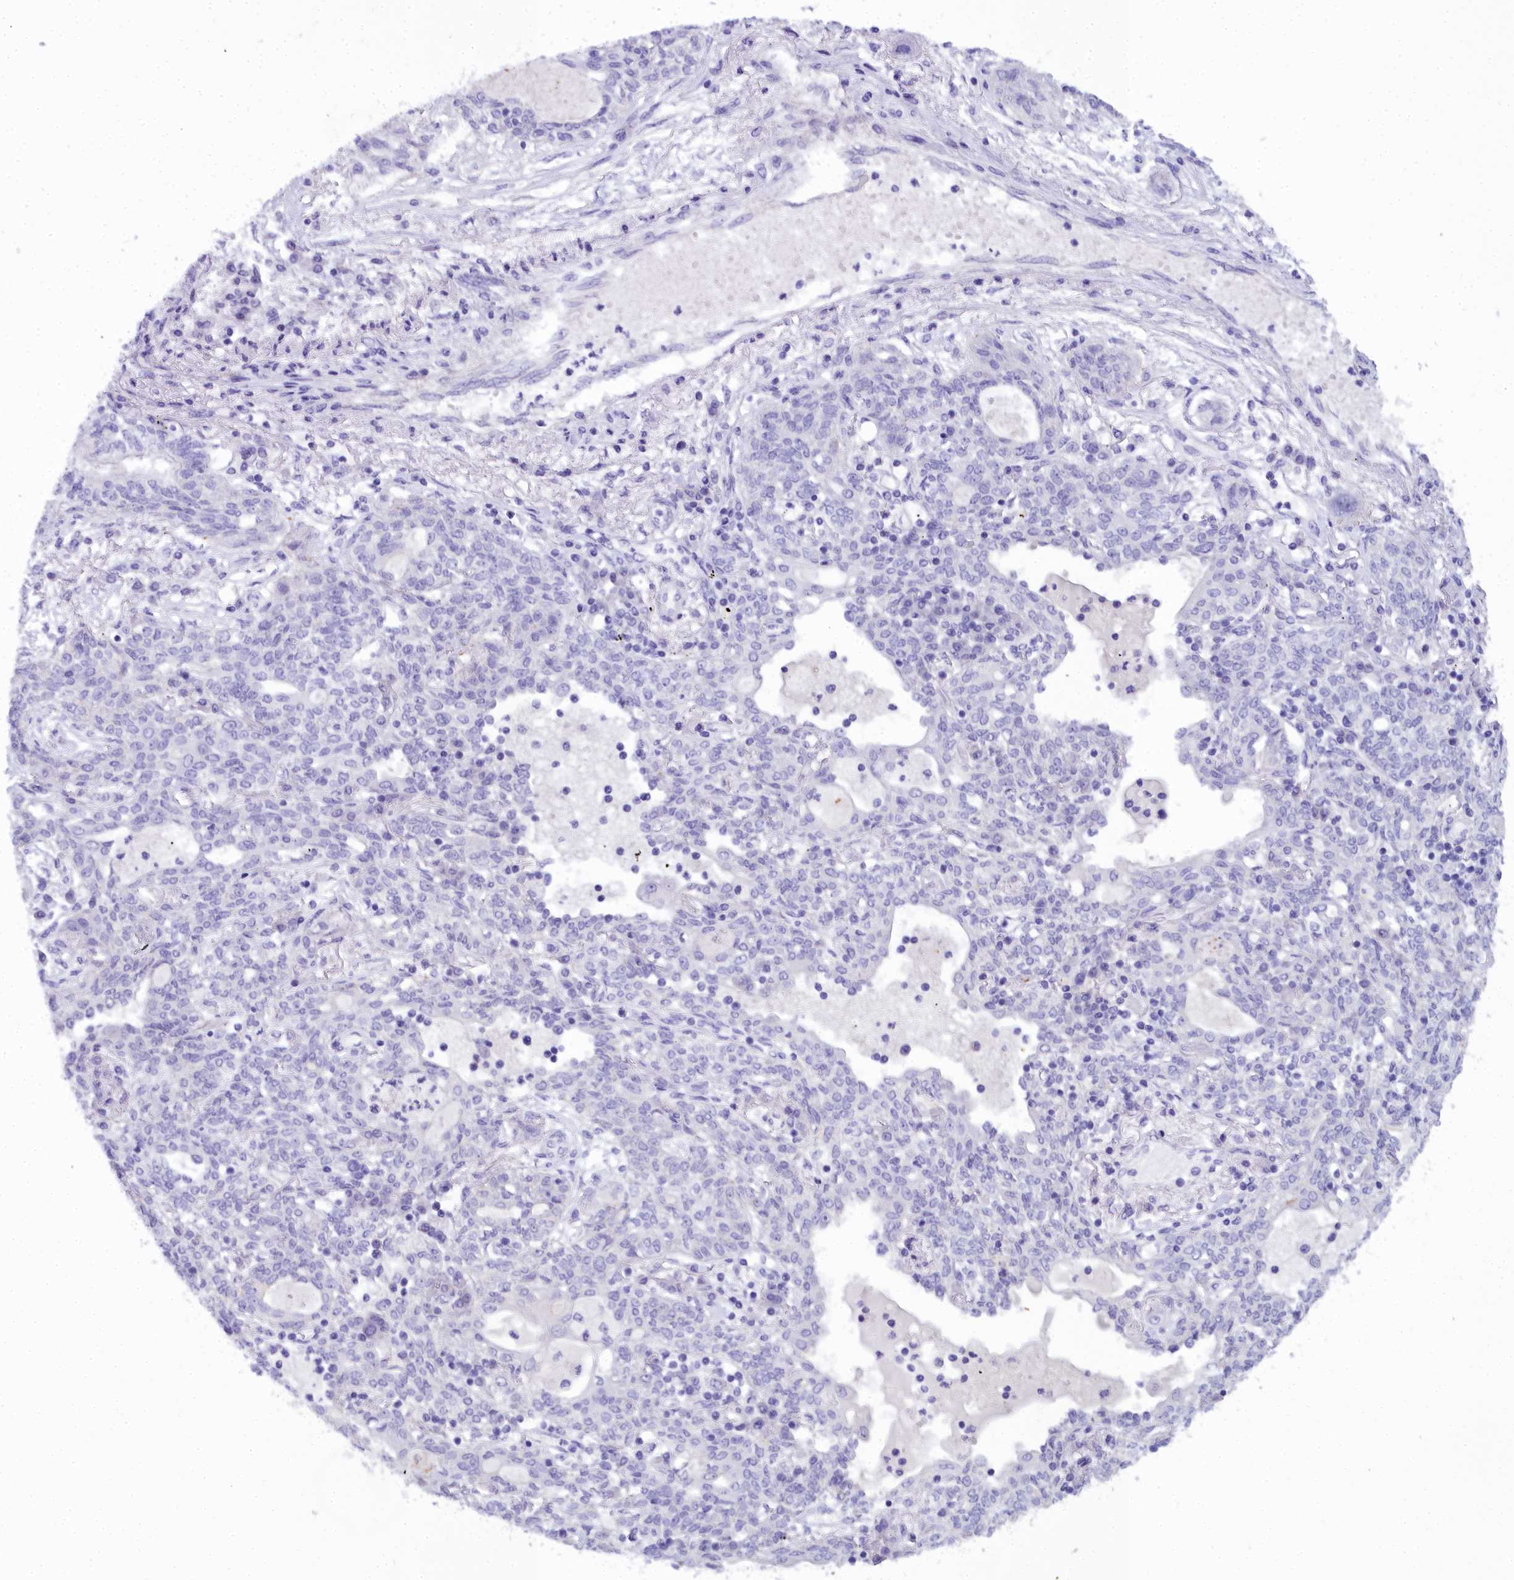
{"staining": {"intensity": "negative", "quantity": "none", "location": "none"}, "tissue": "lung cancer", "cell_type": "Tumor cells", "image_type": "cancer", "snomed": [{"axis": "morphology", "description": "Squamous cell carcinoma, NOS"}, {"axis": "topography", "description": "Lung"}], "caption": "Human lung cancer (squamous cell carcinoma) stained for a protein using immunohistochemistry demonstrates no expression in tumor cells.", "gene": "TIMM22", "patient": {"sex": "female", "age": 70}}